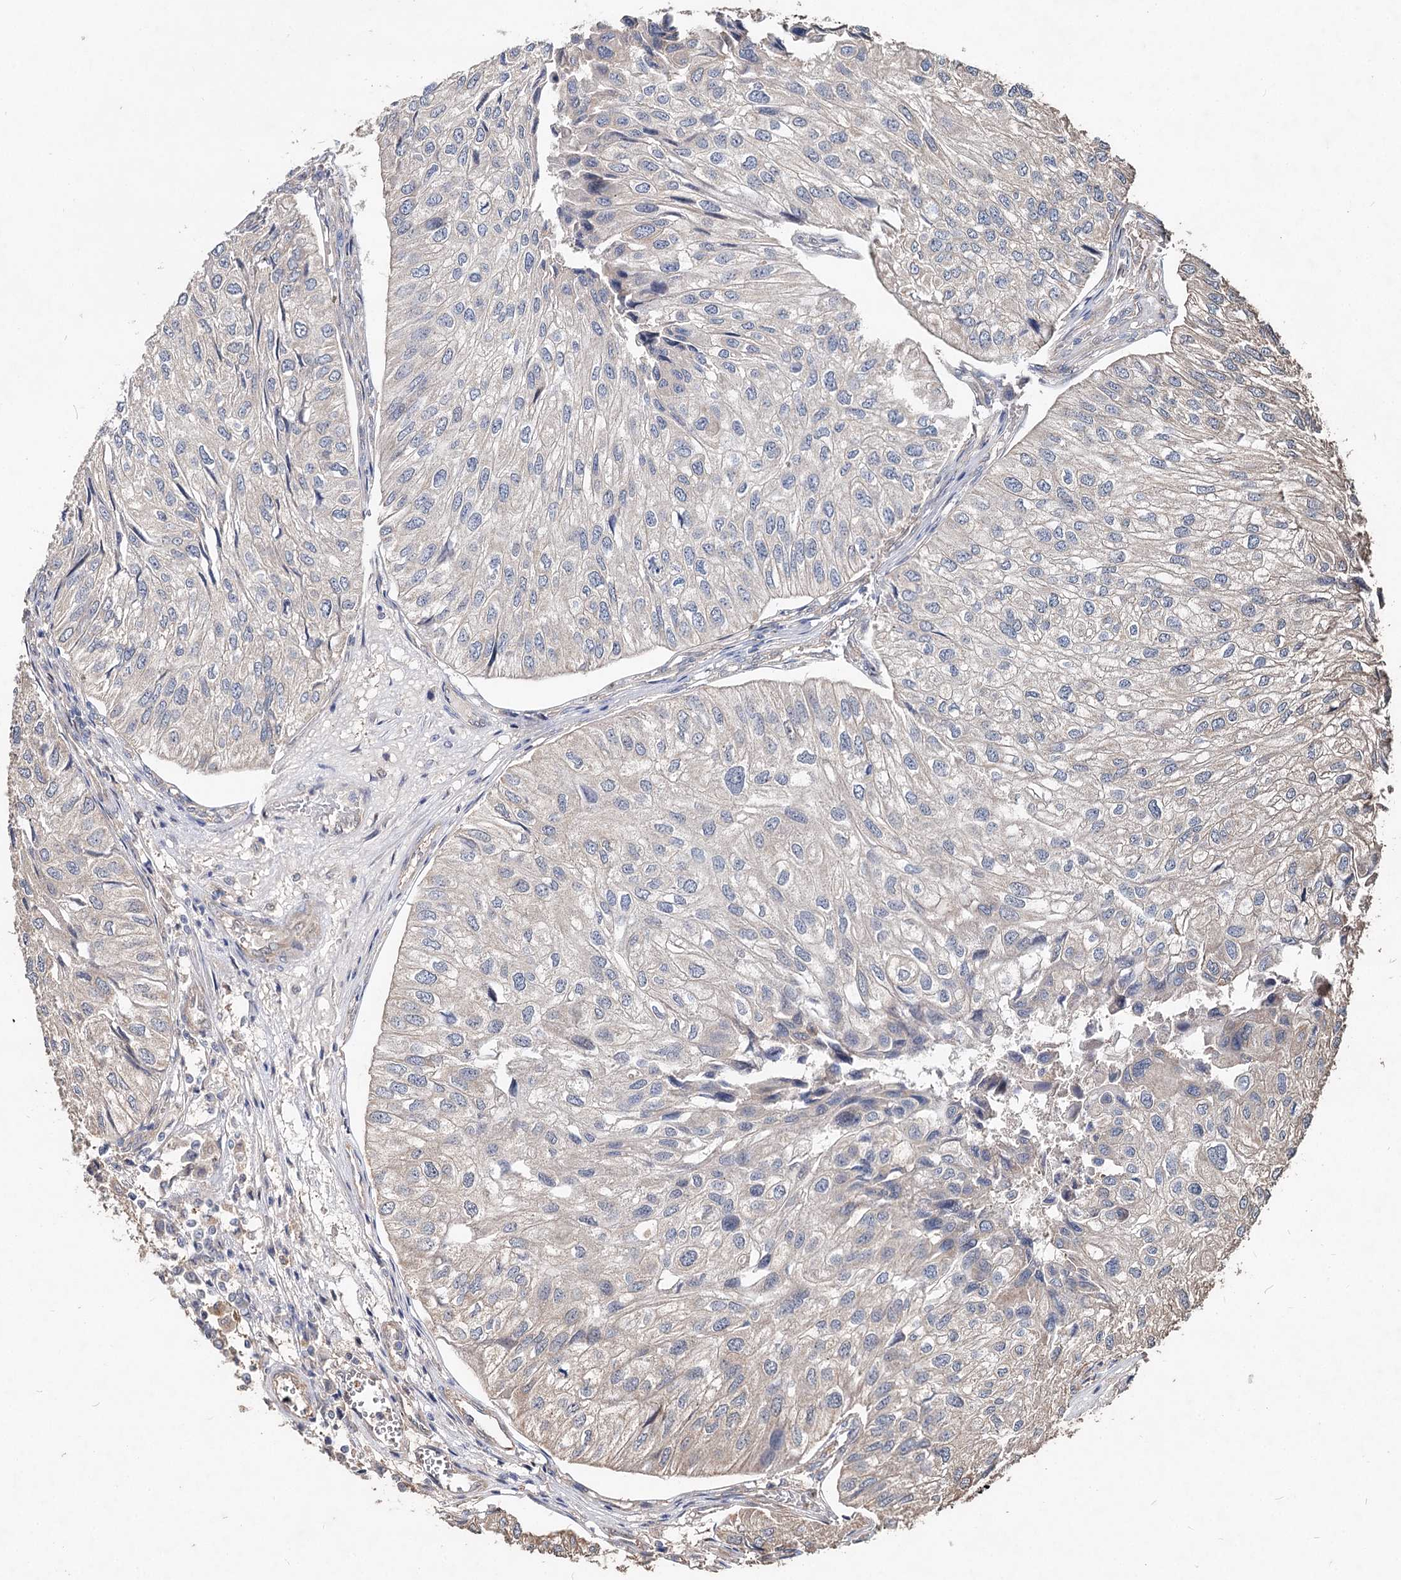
{"staining": {"intensity": "negative", "quantity": "none", "location": "none"}, "tissue": "urothelial cancer", "cell_type": "Tumor cells", "image_type": "cancer", "snomed": [{"axis": "morphology", "description": "Urothelial carcinoma, Low grade"}, {"axis": "topography", "description": "Urinary bladder"}], "caption": "Urothelial cancer was stained to show a protein in brown. There is no significant positivity in tumor cells.", "gene": "SPART", "patient": {"sex": "female", "age": 89}}